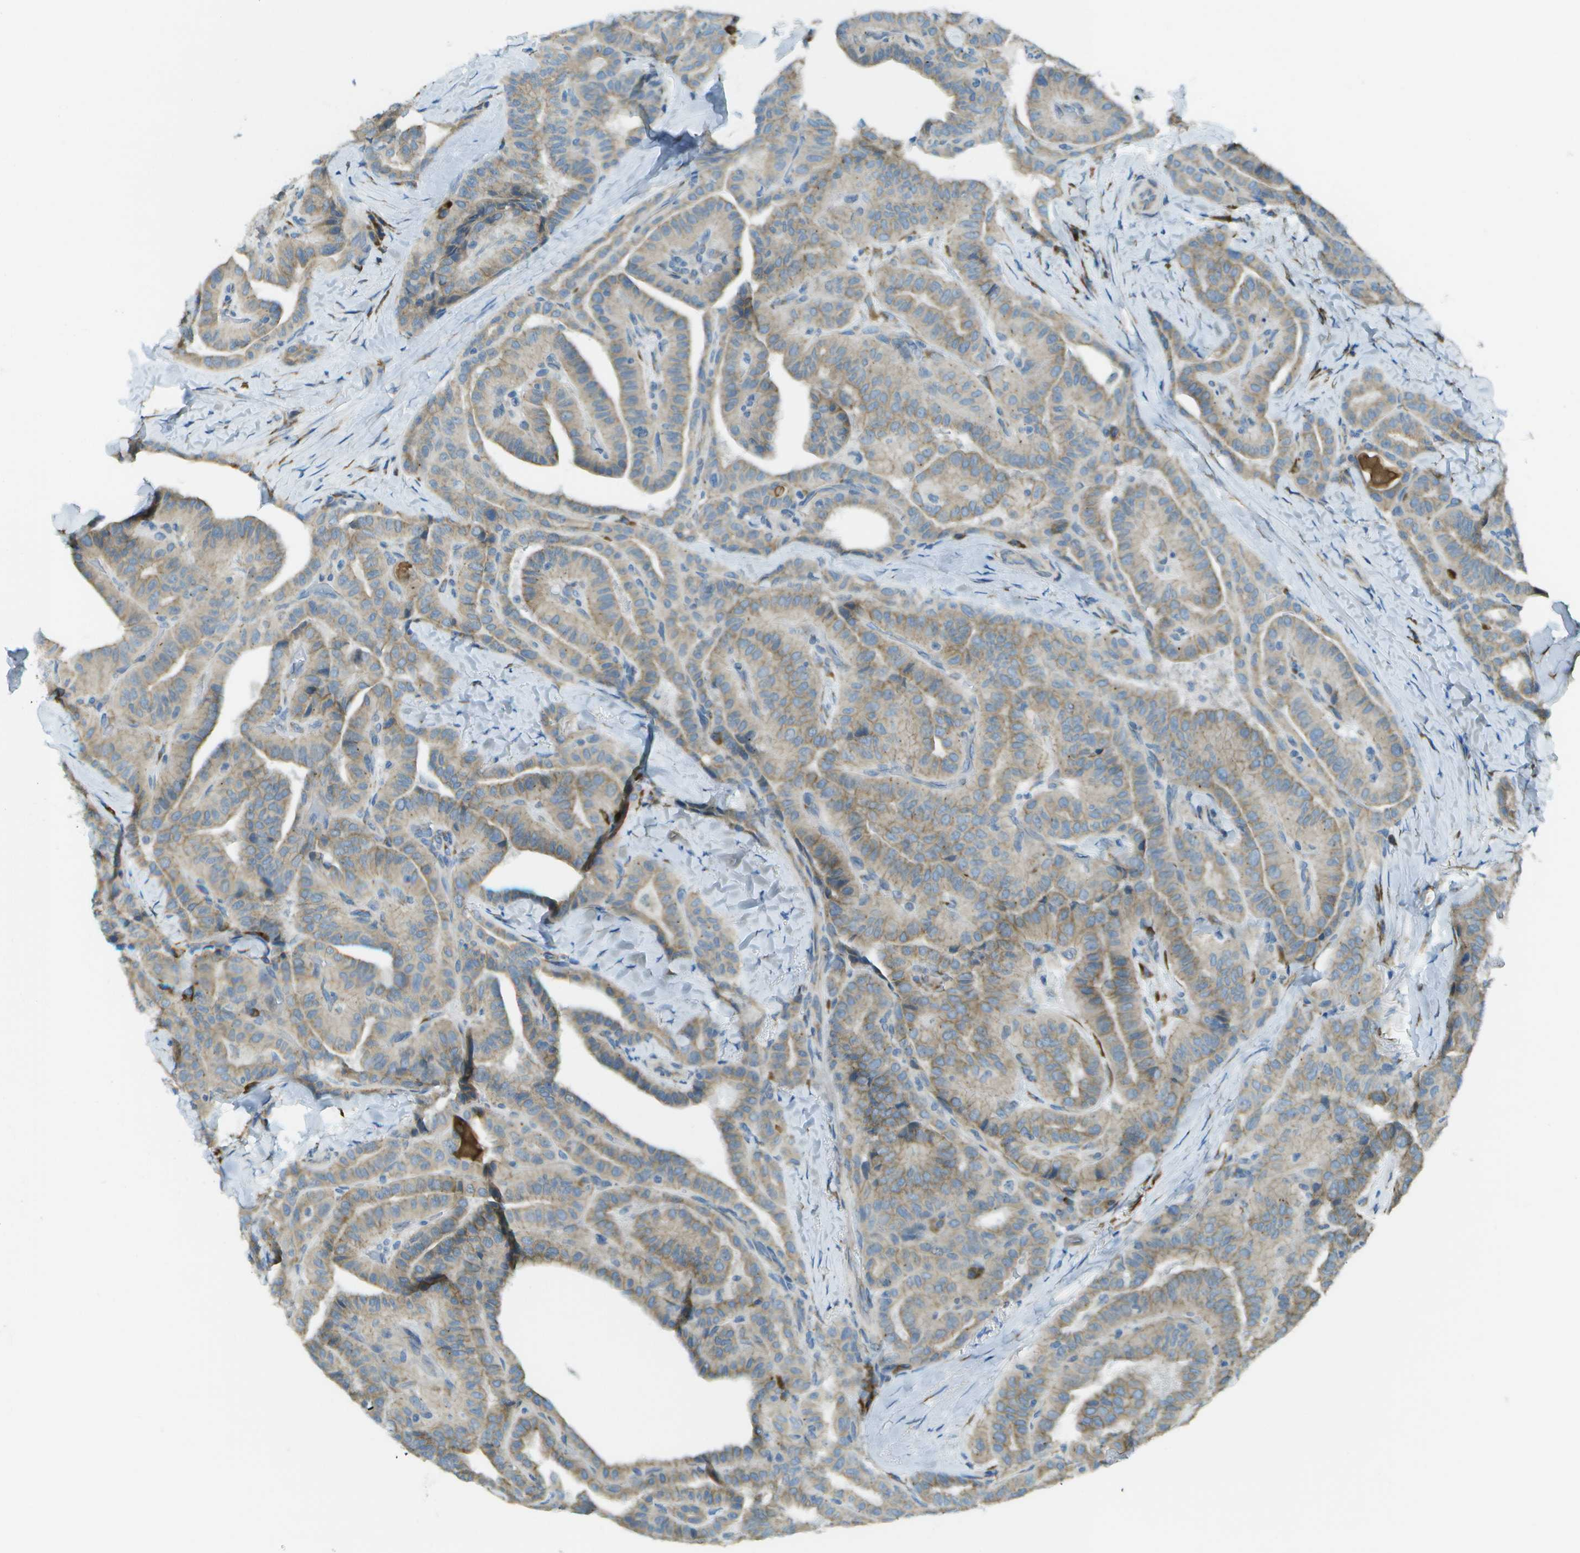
{"staining": {"intensity": "weak", "quantity": ">75%", "location": "cytoplasmic/membranous"}, "tissue": "thyroid cancer", "cell_type": "Tumor cells", "image_type": "cancer", "snomed": [{"axis": "morphology", "description": "Papillary adenocarcinoma, NOS"}, {"axis": "topography", "description": "Thyroid gland"}], "caption": "Protein positivity by IHC exhibits weak cytoplasmic/membranous positivity in approximately >75% of tumor cells in thyroid cancer (papillary adenocarcinoma).", "gene": "KCTD3", "patient": {"sex": "male", "age": 77}}